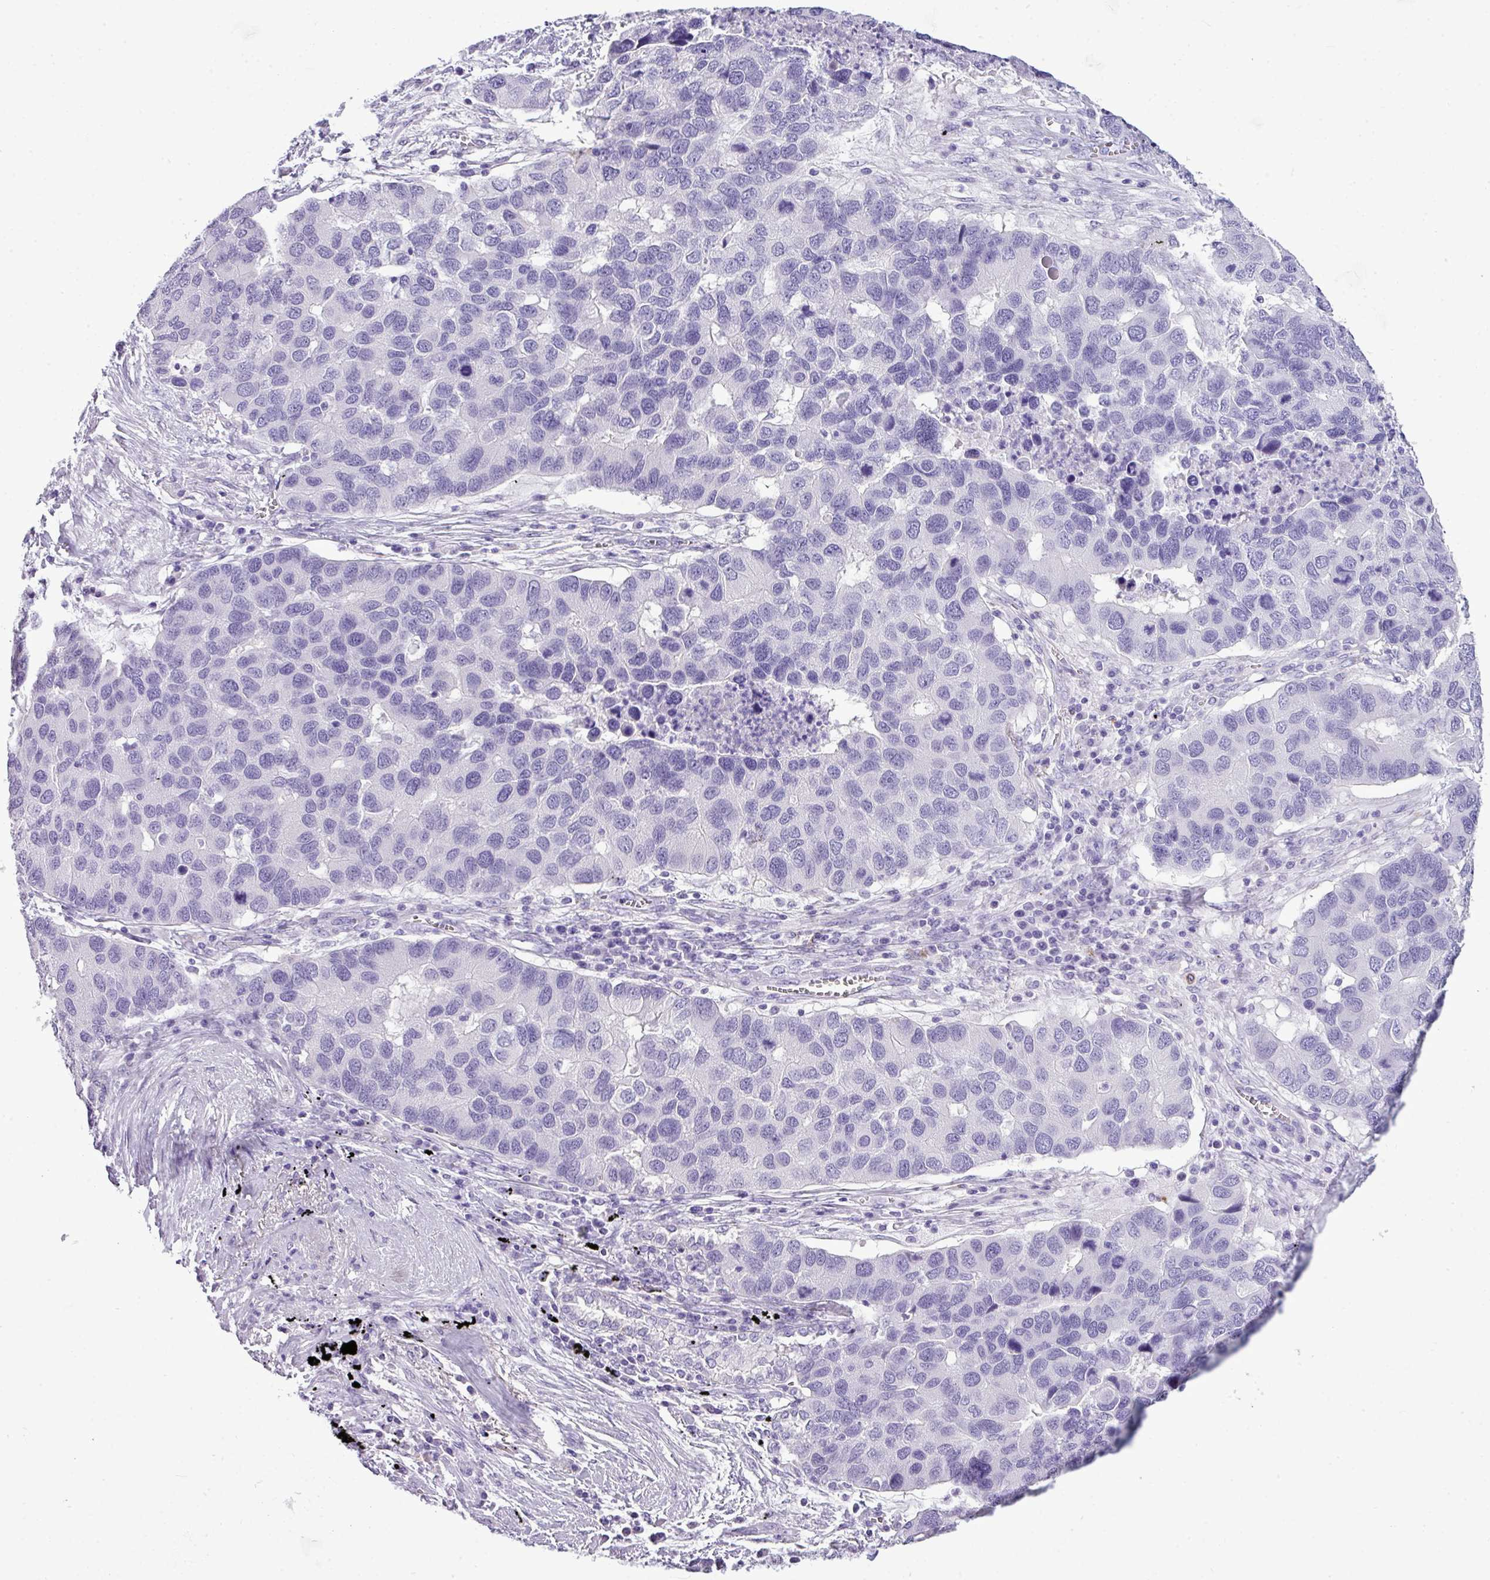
{"staining": {"intensity": "negative", "quantity": "none", "location": "none"}, "tissue": "lung cancer", "cell_type": "Tumor cells", "image_type": "cancer", "snomed": [{"axis": "morphology", "description": "Aneuploidy"}, {"axis": "morphology", "description": "Adenocarcinoma, NOS"}, {"axis": "topography", "description": "Lymph node"}, {"axis": "topography", "description": "Lung"}], "caption": "The histopathology image shows no staining of tumor cells in lung cancer.", "gene": "RBMXL2", "patient": {"sex": "female", "age": 74}}